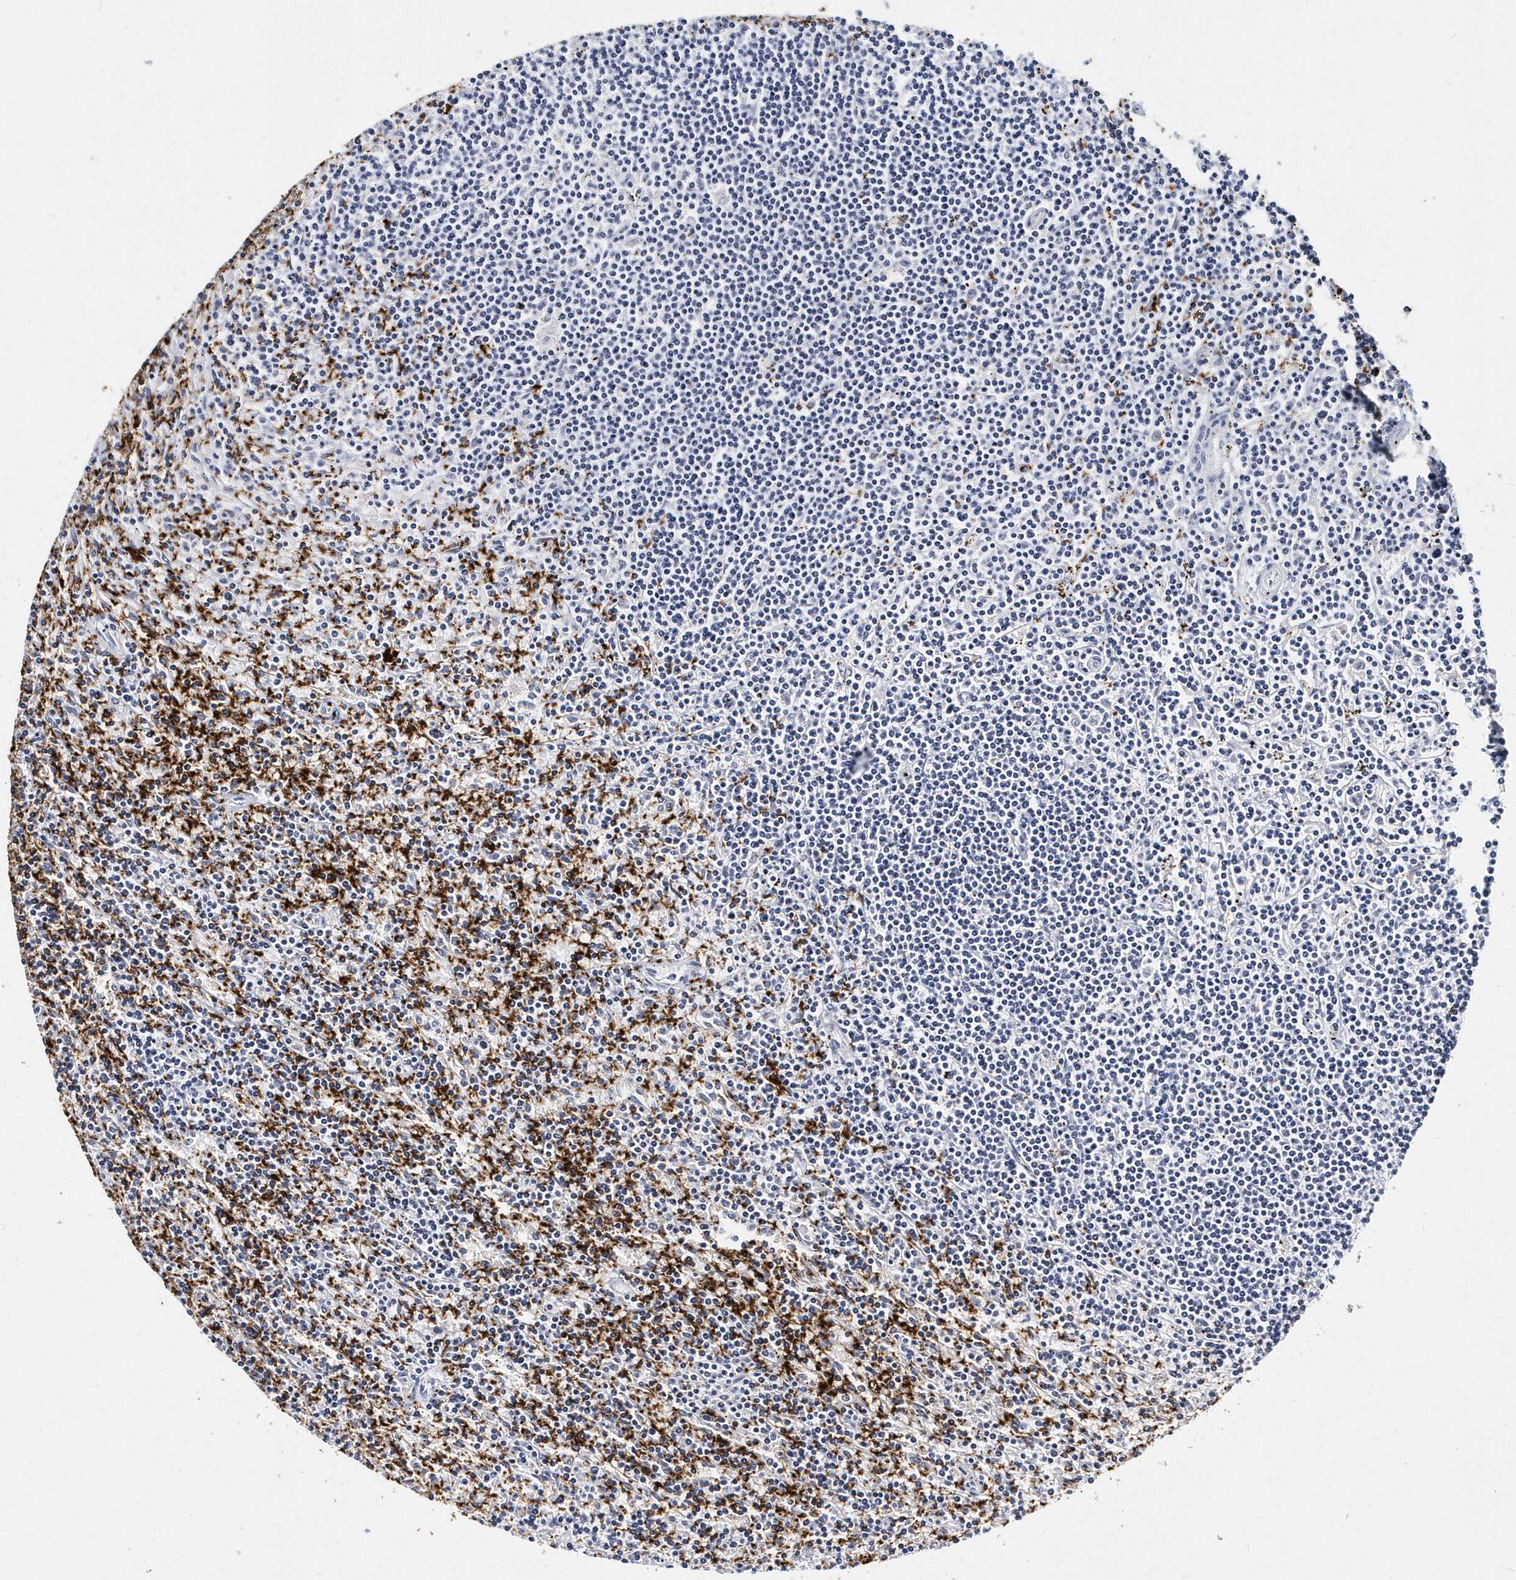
{"staining": {"intensity": "negative", "quantity": "none", "location": "none"}, "tissue": "lymphoma", "cell_type": "Tumor cells", "image_type": "cancer", "snomed": [{"axis": "morphology", "description": "Malignant lymphoma, non-Hodgkin's type, Low grade"}, {"axis": "topography", "description": "Spleen"}], "caption": "Immunohistochemical staining of lymphoma exhibits no significant expression in tumor cells.", "gene": "ITGA2B", "patient": {"sex": "male", "age": 76}}